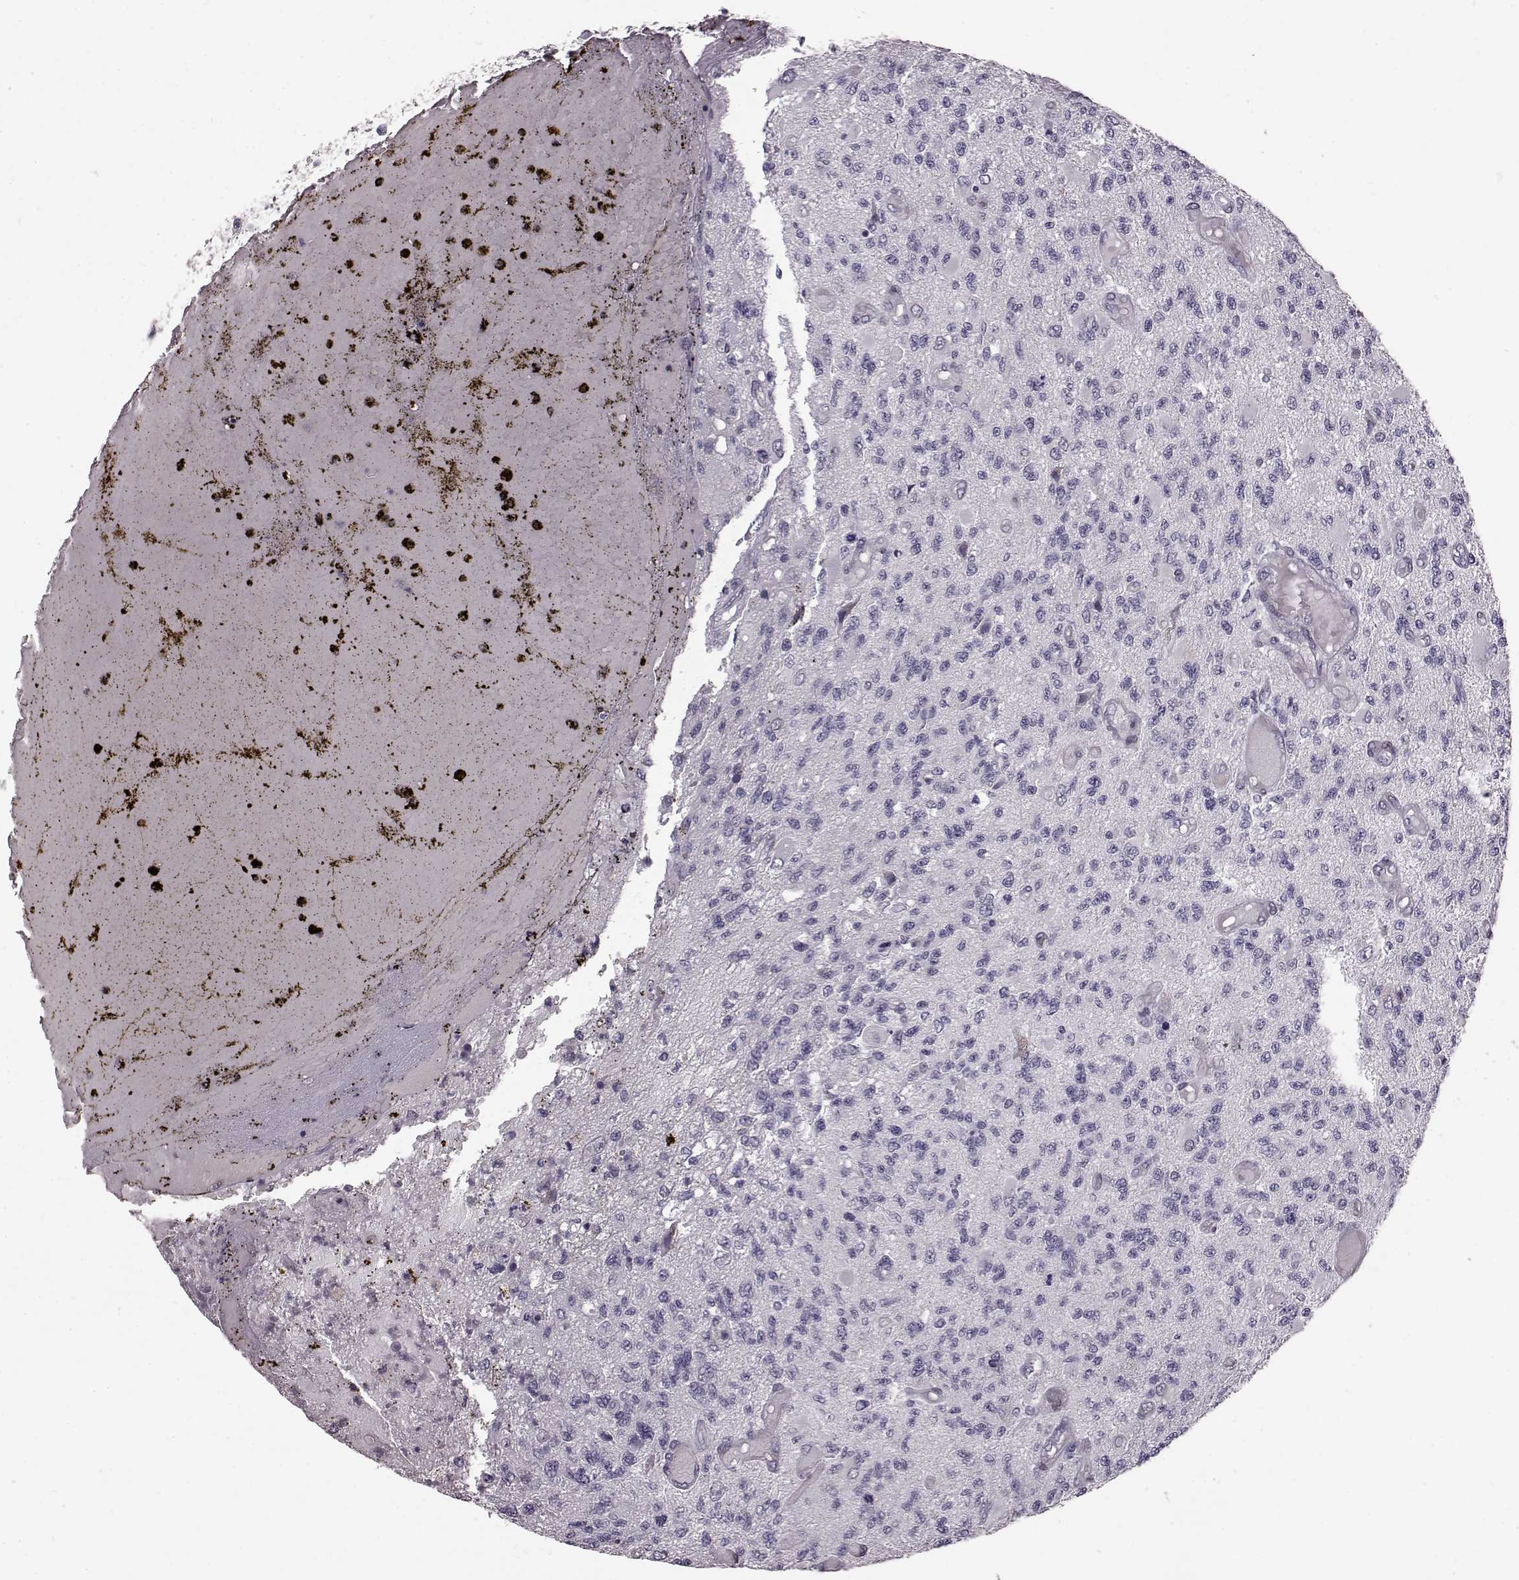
{"staining": {"intensity": "negative", "quantity": "none", "location": "none"}, "tissue": "glioma", "cell_type": "Tumor cells", "image_type": "cancer", "snomed": [{"axis": "morphology", "description": "Glioma, malignant, High grade"}, {"axis": "topography", "description": "Brain"}], "caption": "Glioma was stained to show a protein in brown. There is no significant expression in tumor cells.", "gene": "TCHHL1", "patient": {"sex": "female", "age": 63}}